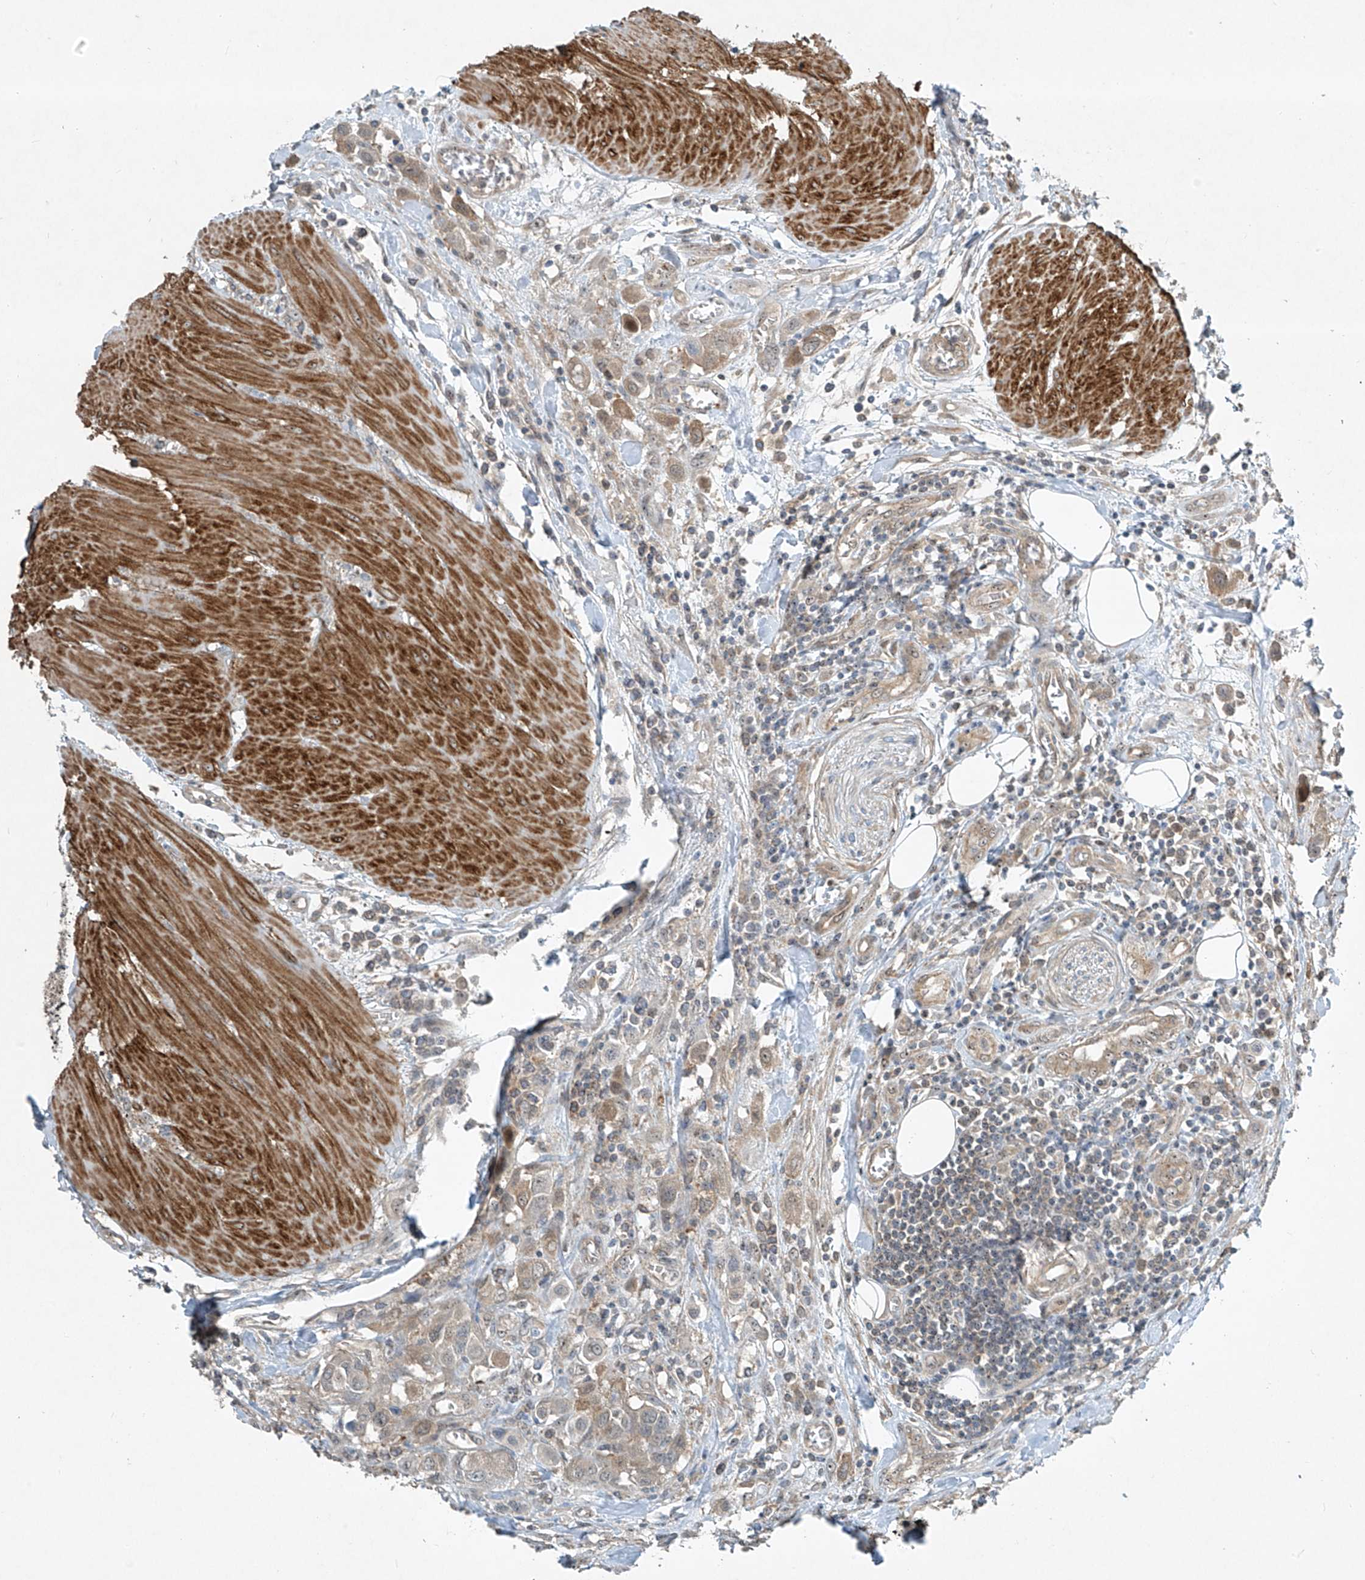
{"staining": {"intensity": "weak", "quantity": ">75%", "location": "cytoplasmic/membranous"}, "tissue": "urothelial cancer", "cell_type": "Tumor cells", "image_type": "cancer", "snomed": [{"axis": "morphology", "description": "Urothelial carcinoma, High grade"}, {"axis": "topography", "description": "Urinary bladder"}], "caption": "Urothelial cancer tissue reveals weak cytoplasmic/membranous positivity in approximately >75% of tumor cells", "gene": "PPCS", "patient": {"sex": "male", "age": 50}}